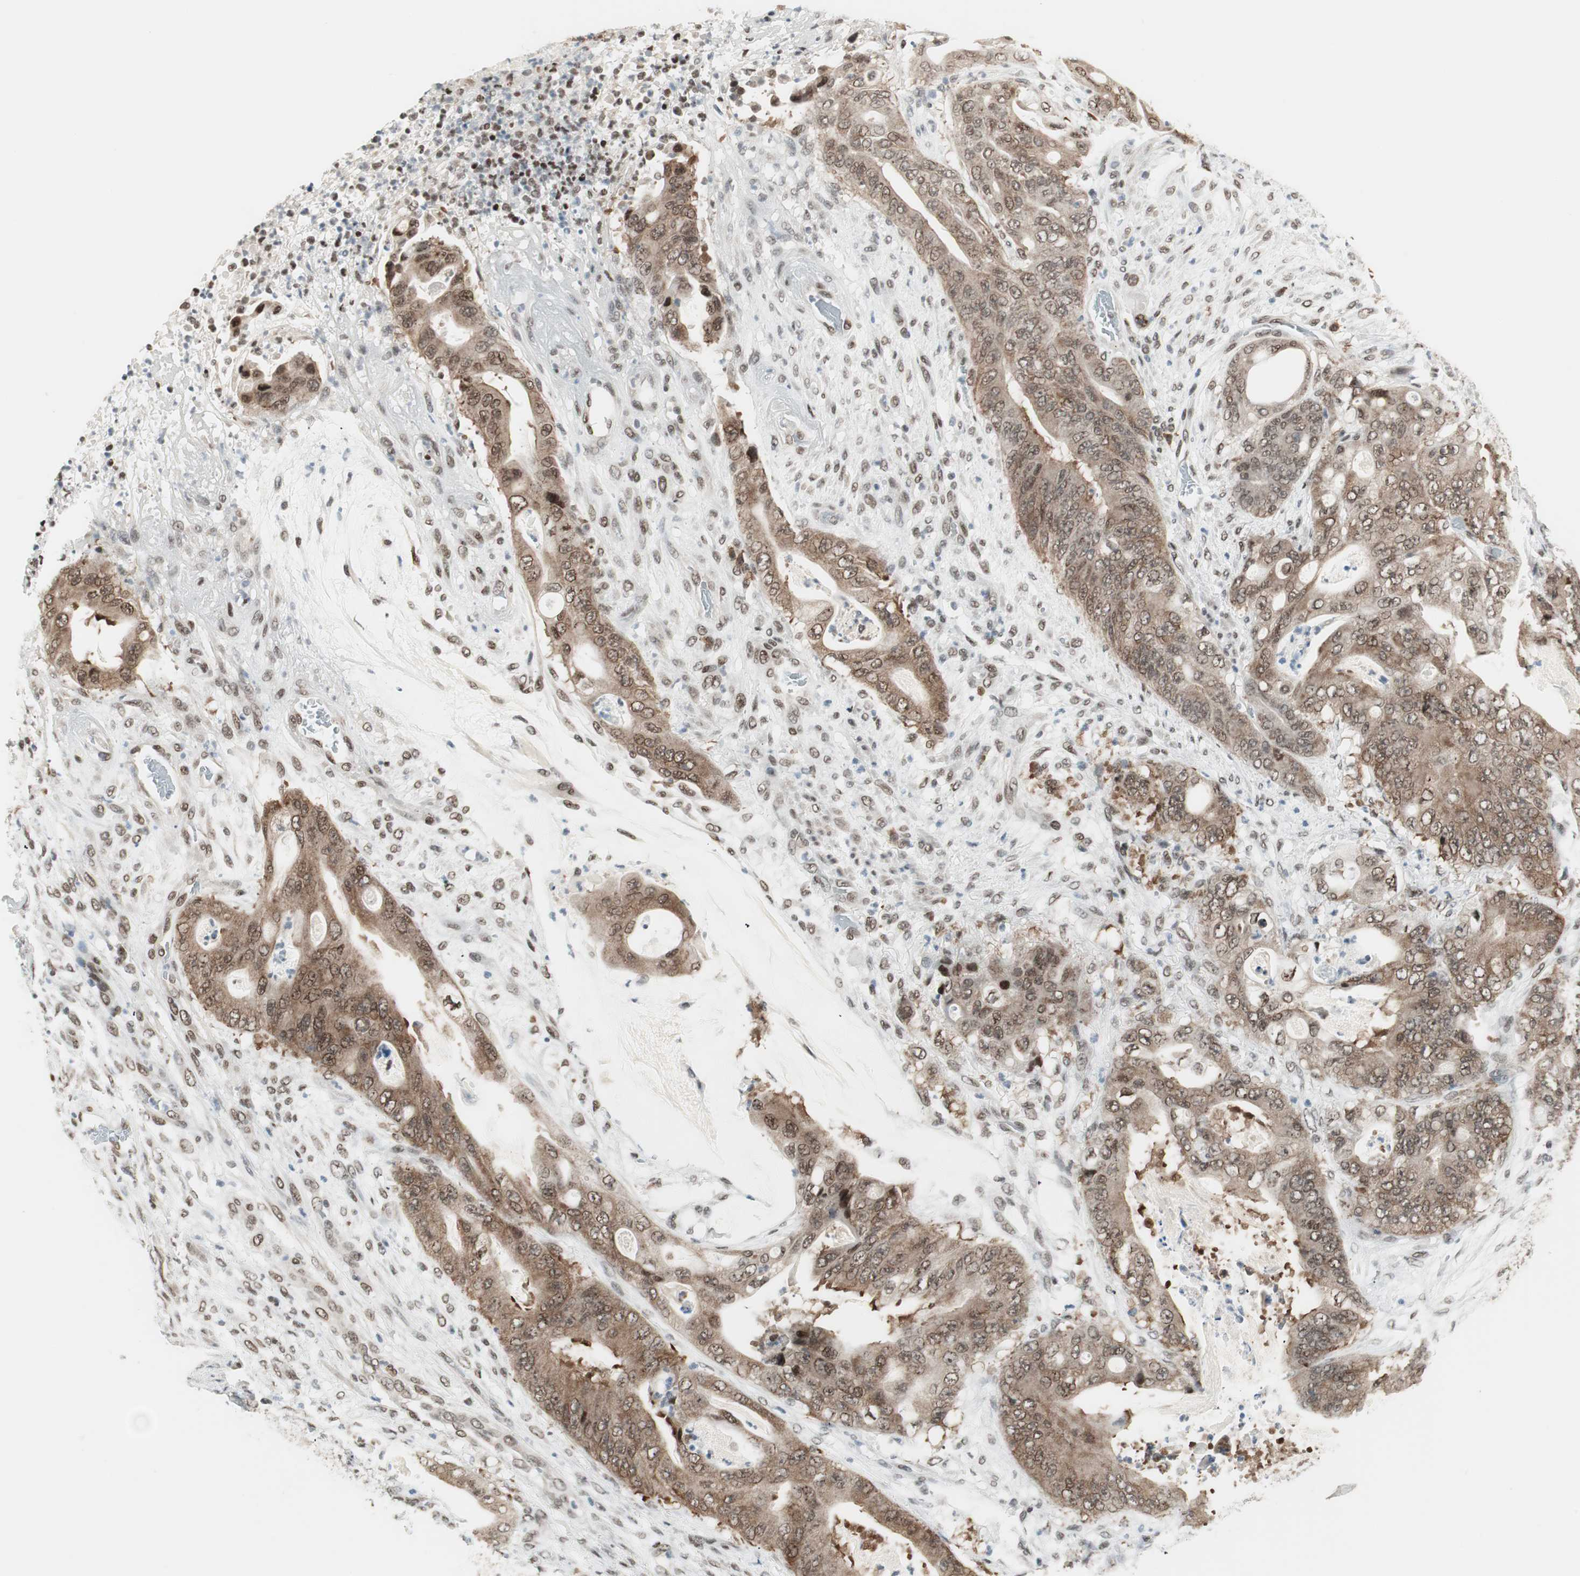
{"staining": {"intensity": "moderate", "quantity": ">75%", "location": "cytoplasmic/membranous,nuclear"}, "tissue": "stomach cancer", "cell_type": "Tumor cells", "image_type": "cancer", "snomed": [{"axis": "morphology", "description": "Adenocarcinoma, NOS"}, {"axis": "topography", "description": "Stomach"}], "caption": "This is a photomicrograph of IHC staining of stomach cancer, which shows moderate positivity in the cytoplasmic/membranous and nuclear of tumor cells.", "gene": "SMARCE1", "patient": {"sex": "female", "age": 73}}